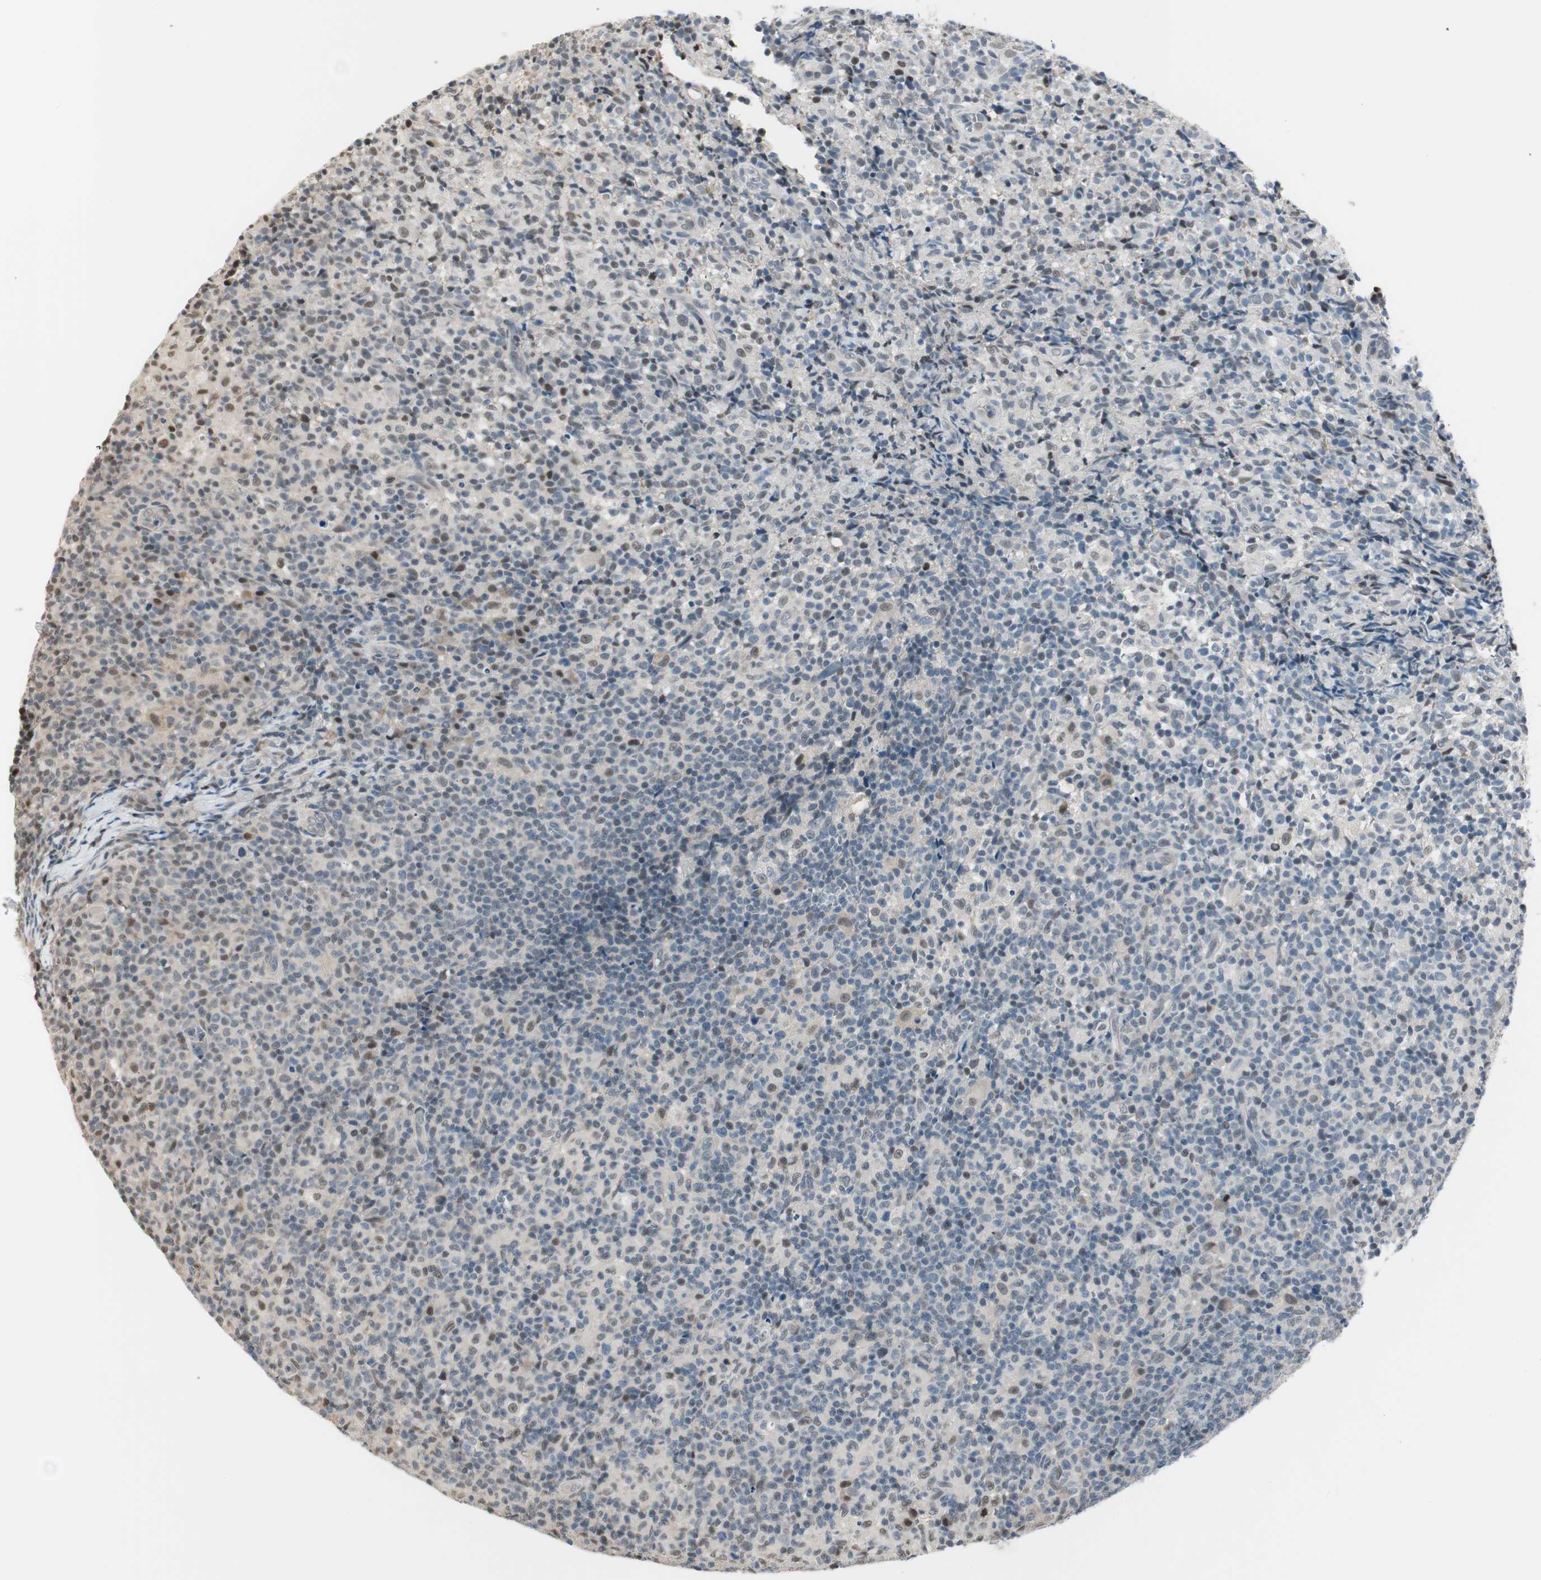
{"staining": {"intensity": "weak", "quantity": "25%-75%", "location": "nuclear"}, "tissue": "lymph node", "cell_type": "Non-germinal center cells", "image_type": "normal", "snomed": [{"axis": "morphology", "description": "Normal tissue, NOS"}, {"axis": "morphology", "description": "Inflammation, NOS"}, {"axis": "topography", "description": "Lymph node"}], "caption": "Immunohistochemistry histopathology image of normal lymph node: human lymph node stained using immunohistochemistry exhibits low levels of weak protein expression localized specifically in the nuclear of non-germinal center cells, appearing as a nuclear brown color.", "gene": "LONP2", "patient": {"sex": "male", "age": 55}}